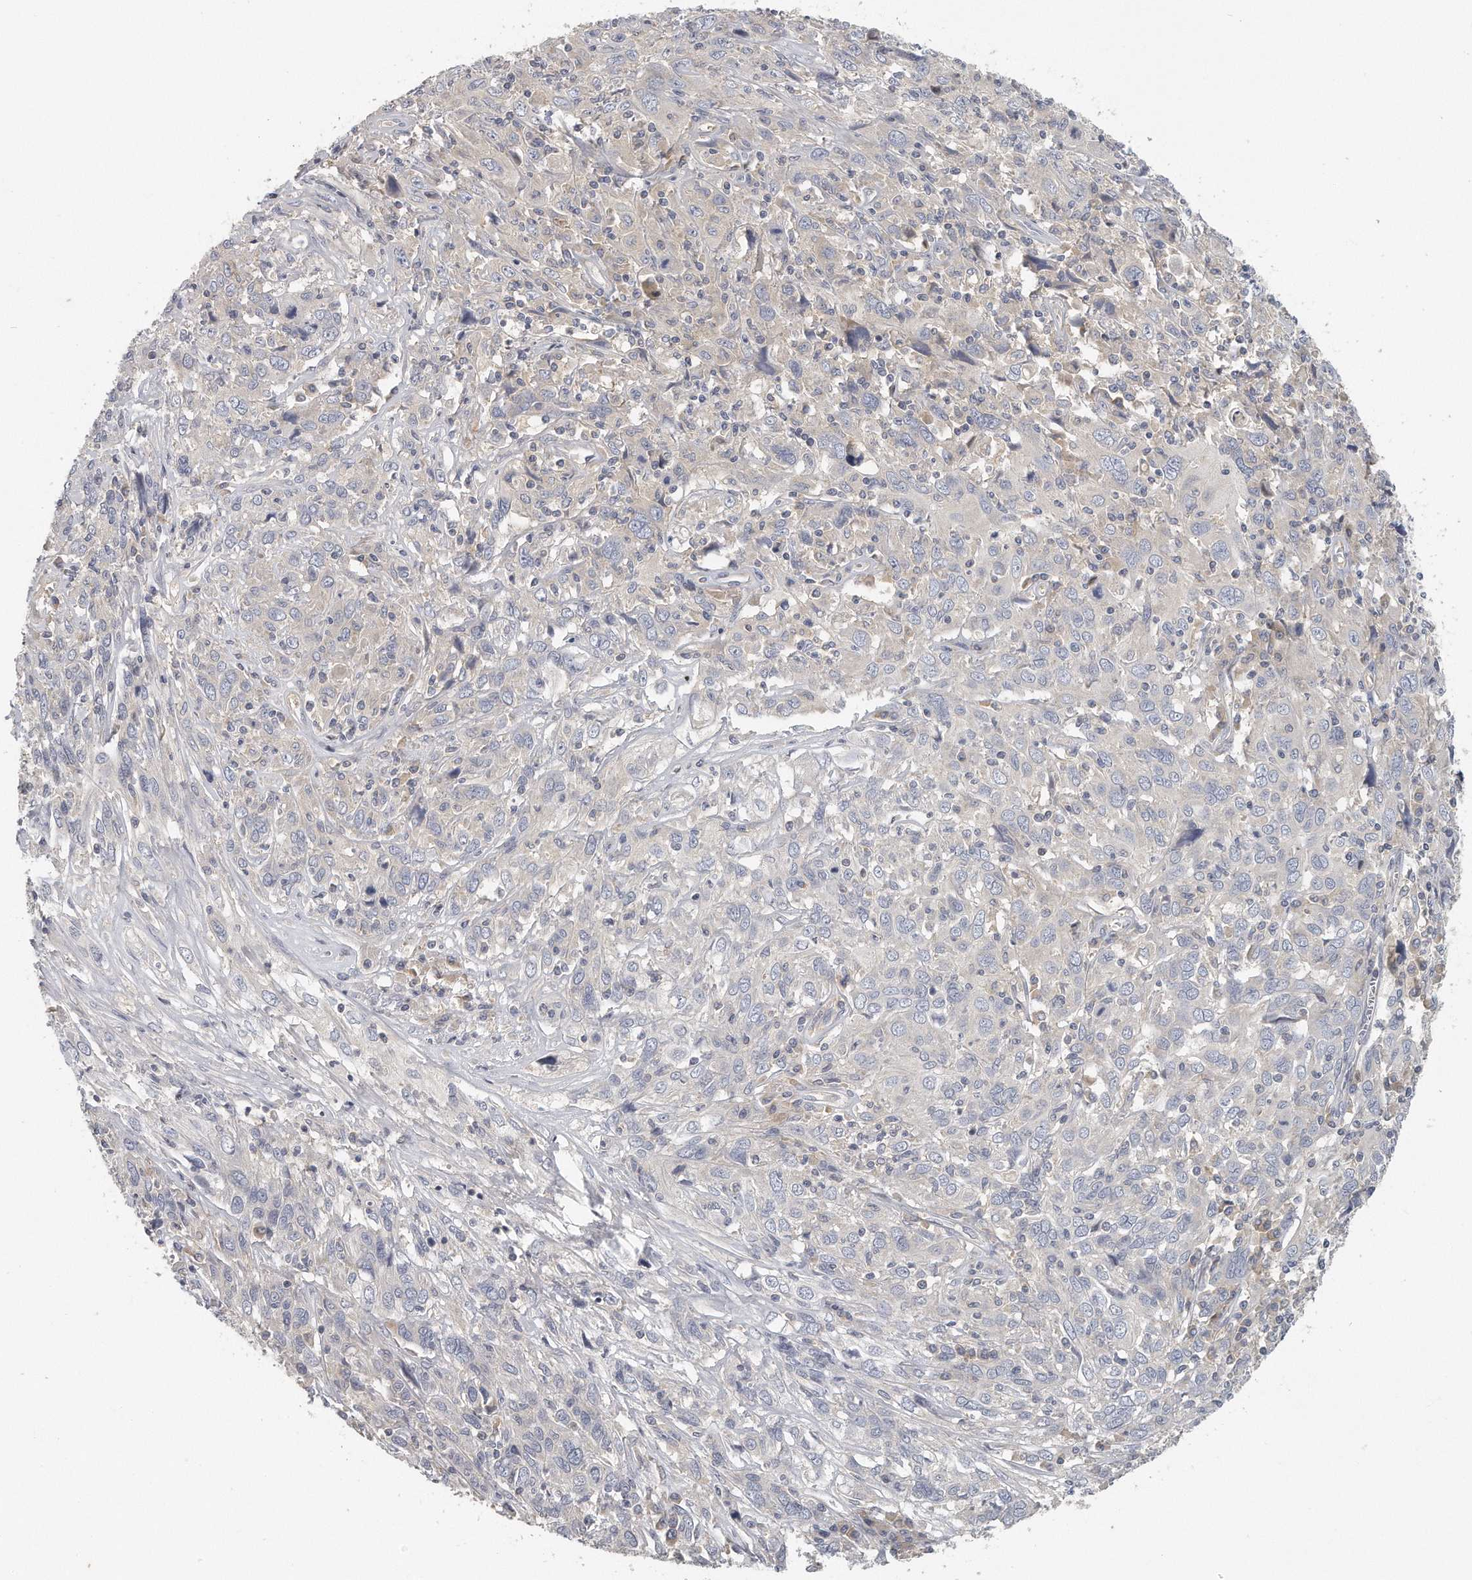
{"staining": {"intensity": "negative", "quantity": "none", "location": "none"}, "tissue": "cervical cancer", "cell_type": "Tumor cells", "image_type": "cancer", "snomed": [{"axis": "morphology", "description": "Squamous cell carcinoma, NOS"}, {"axis": "topography", "description": "Cervix"}], "caption": "This is an IHC histopathology image of human squamous cell carcinoma (cervical). There is no positivity in tumor cells.", "gene": "EIF3I", "patient": {"sex": "female", "age": 46}}